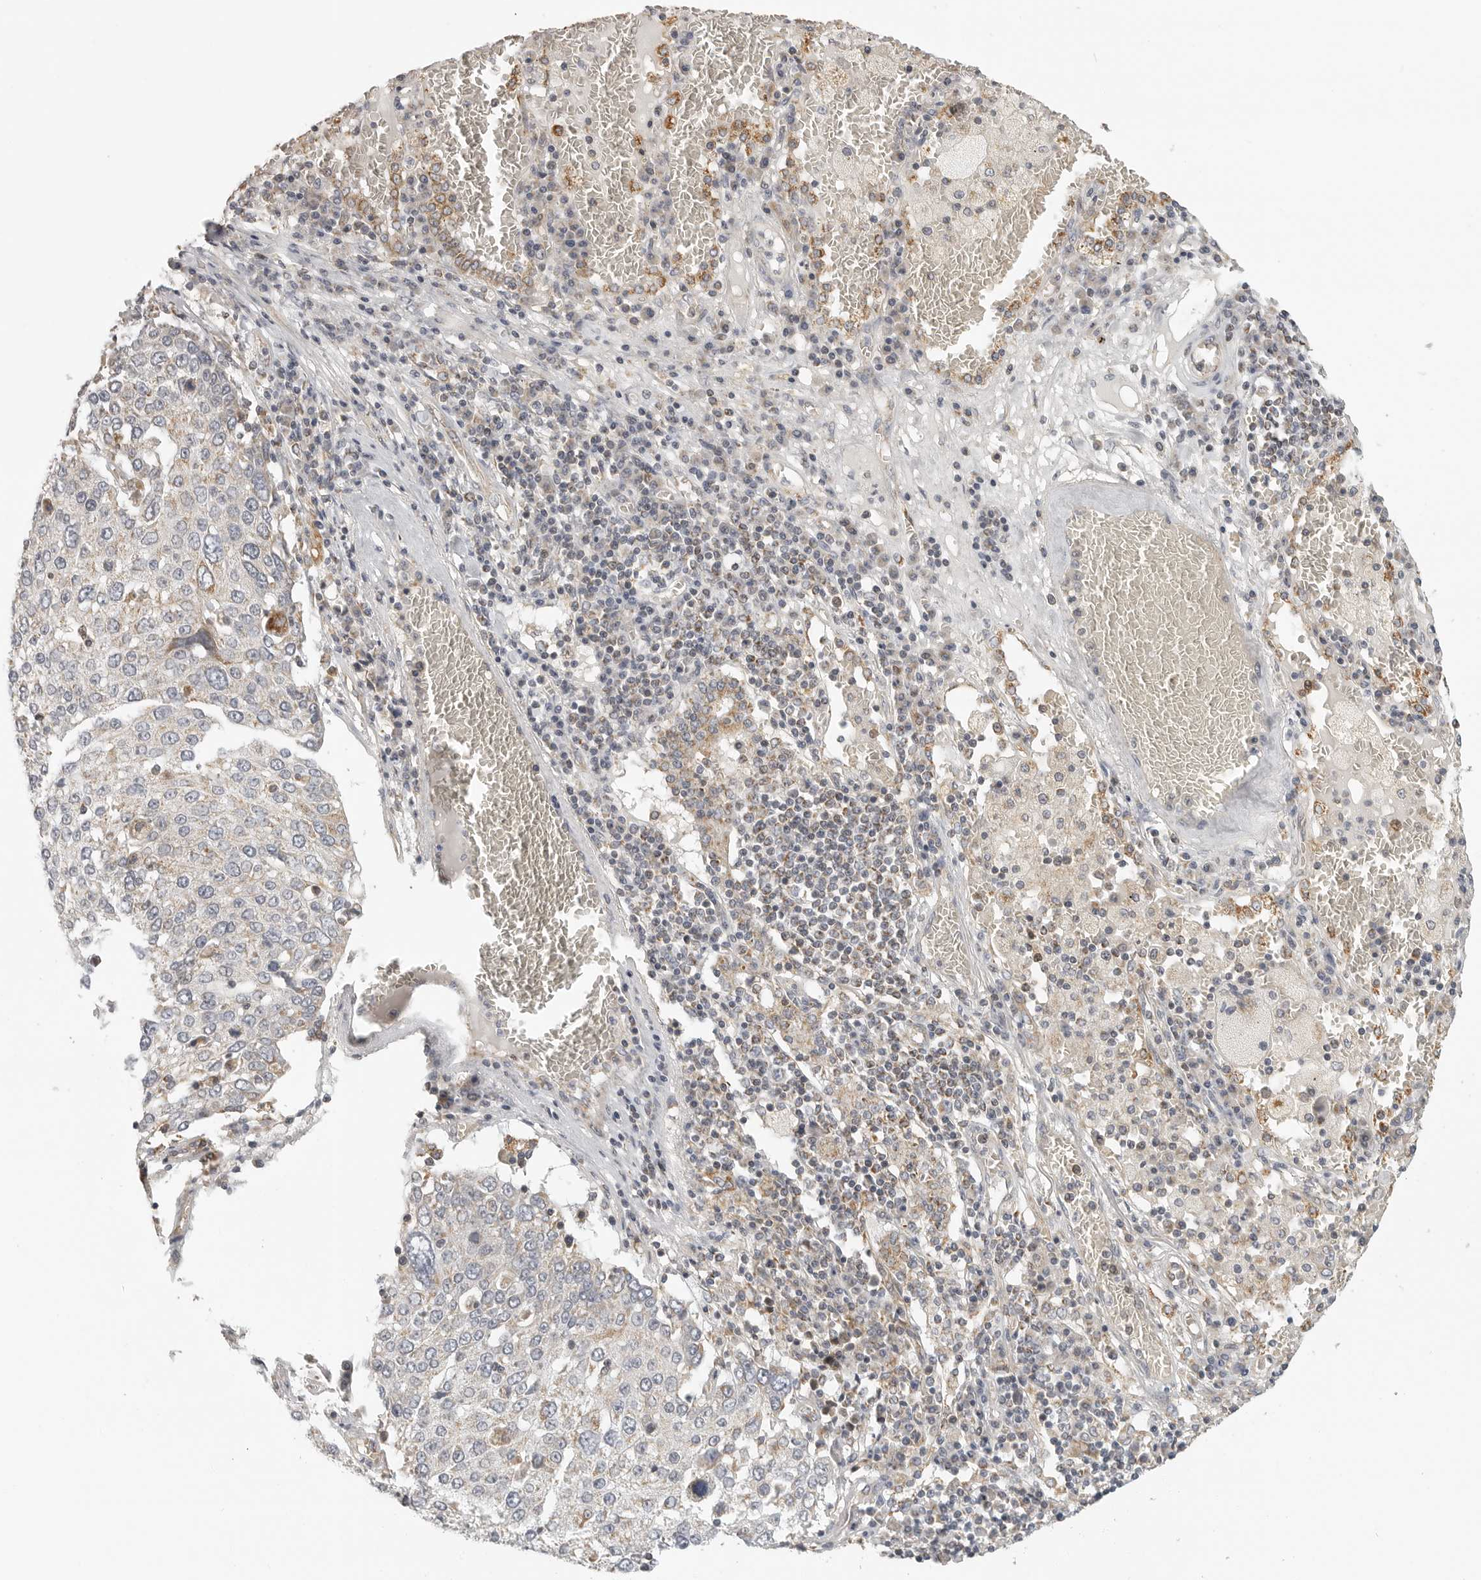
{"staining": {"intensity": "negative", "quantity": "none", "location": "none"}, "tissue": "lung cancer", "cell_type": "Tumor cells", "image_type": "cancer", "snomed": [{"axis": "morphology", "description": "Squamous cell carcinoma, NOS"}, {"axis": "topography", "description": "Lung"}], "caption": "Immunohistochemistry histopathology image of human lung squamous cell carcinoma stained for a protein (brown), which displays no staining in tumor cells.", "gene": "RXFP3", "patient": {"sex": "male", "age": 65}}